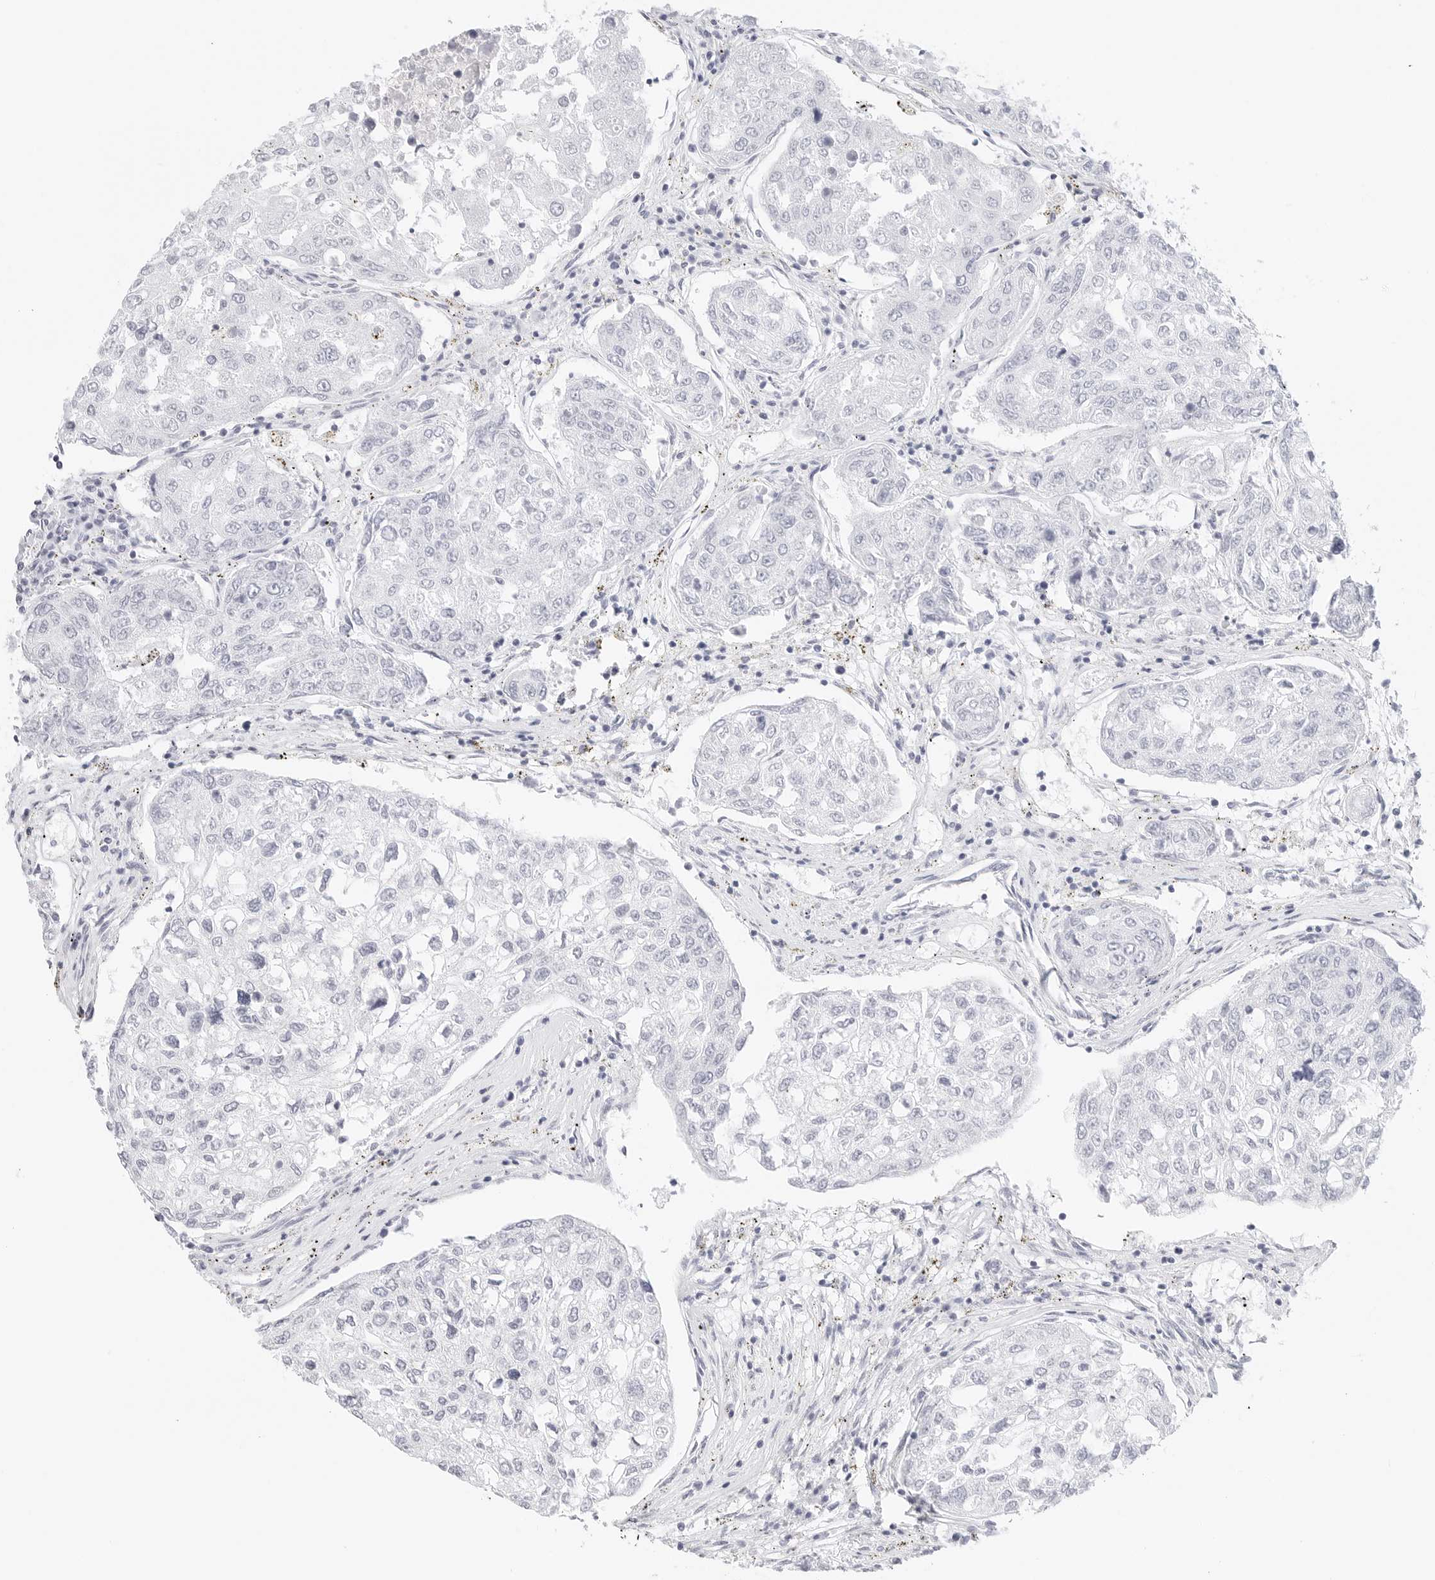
{"staining": {"intensity": "negative", "quantity": "none", "location": "none"}, "tissue": "urothelial cancer", "cell_type": "Tumor cells", "image_type": "cancer", "snomed": [{"axis": "morphology", "description": "Urothelial carcinoma, High grade"}, {"axis": "topography", "description": "Lymph node"}, {"axis": "topography", "description": "Urinary bladder"}], "caption": "High power microscopy micrograph of an immunohistochemistry (IHC) image of urothelial cancer, revealing no significant expression in tumor cells.", "gene": "TFF2", "patient": {"sex": "male", "age": 51}}